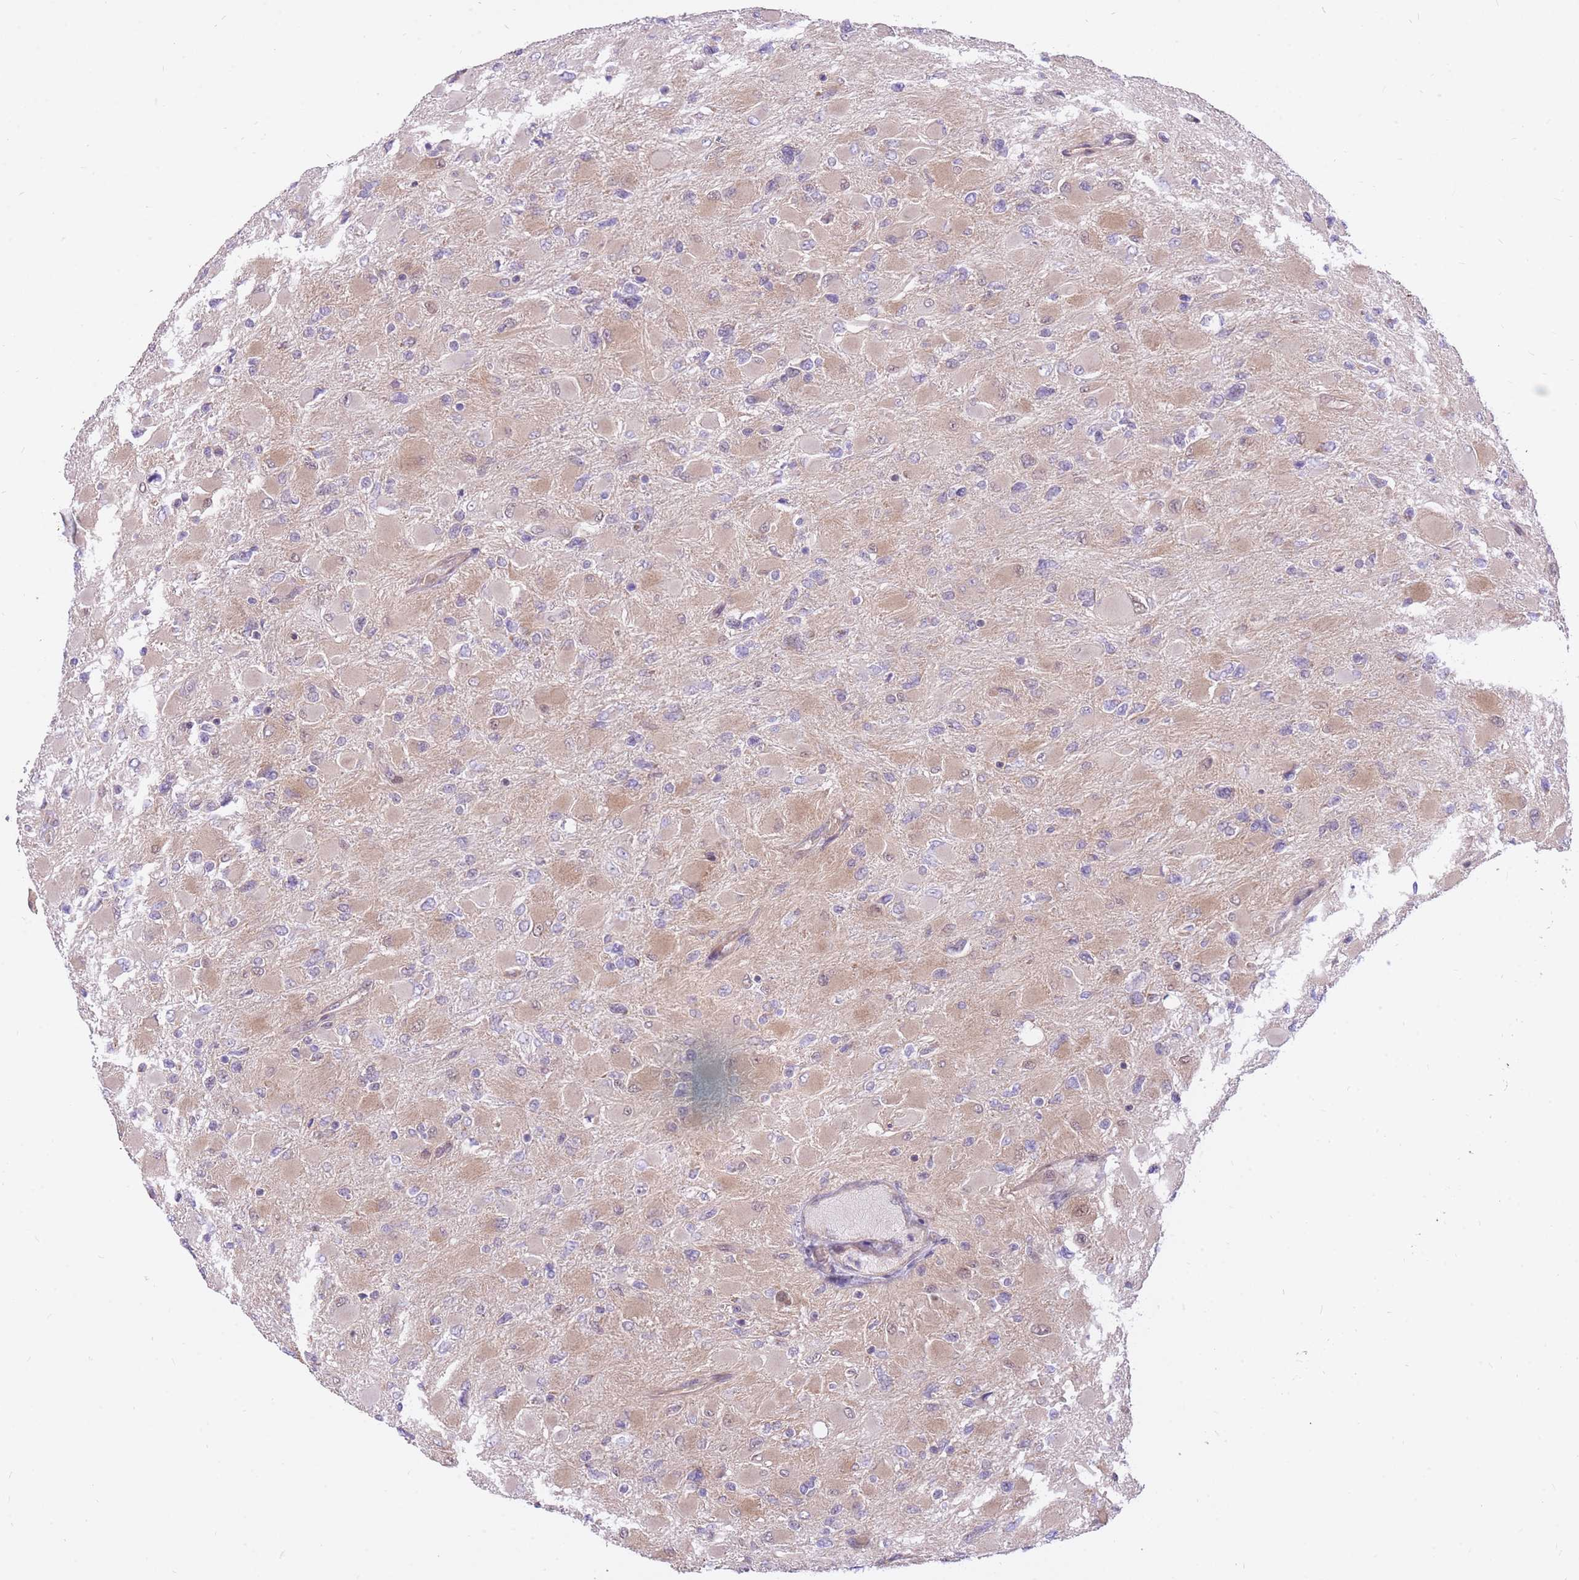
{"staining": {"intensity": "weak", "quantity": ">75%", "location": "cytoplasmic/membranous"}, "tissue": "glioma", "cell_type": "Tumor cells", "image_type": "cancer", "snomed": [{"axis": "morphology", "description": "Glioma, malignant, High grade"}, {"axis": "topography", "description": "Cerebral cortex"}], "caption": "DAB (3,3'-diaminobenzidine) immunohistochemical staining of malignant high-grade glioma reveals weak cytoplasmic/membranous protein expression in about >75% of tumor cells. (DAB IHC, brown staining for protein, blue staining for nuclei).", "gene": "MINDY2", "patient": {"sex": "female", "age": 36}}